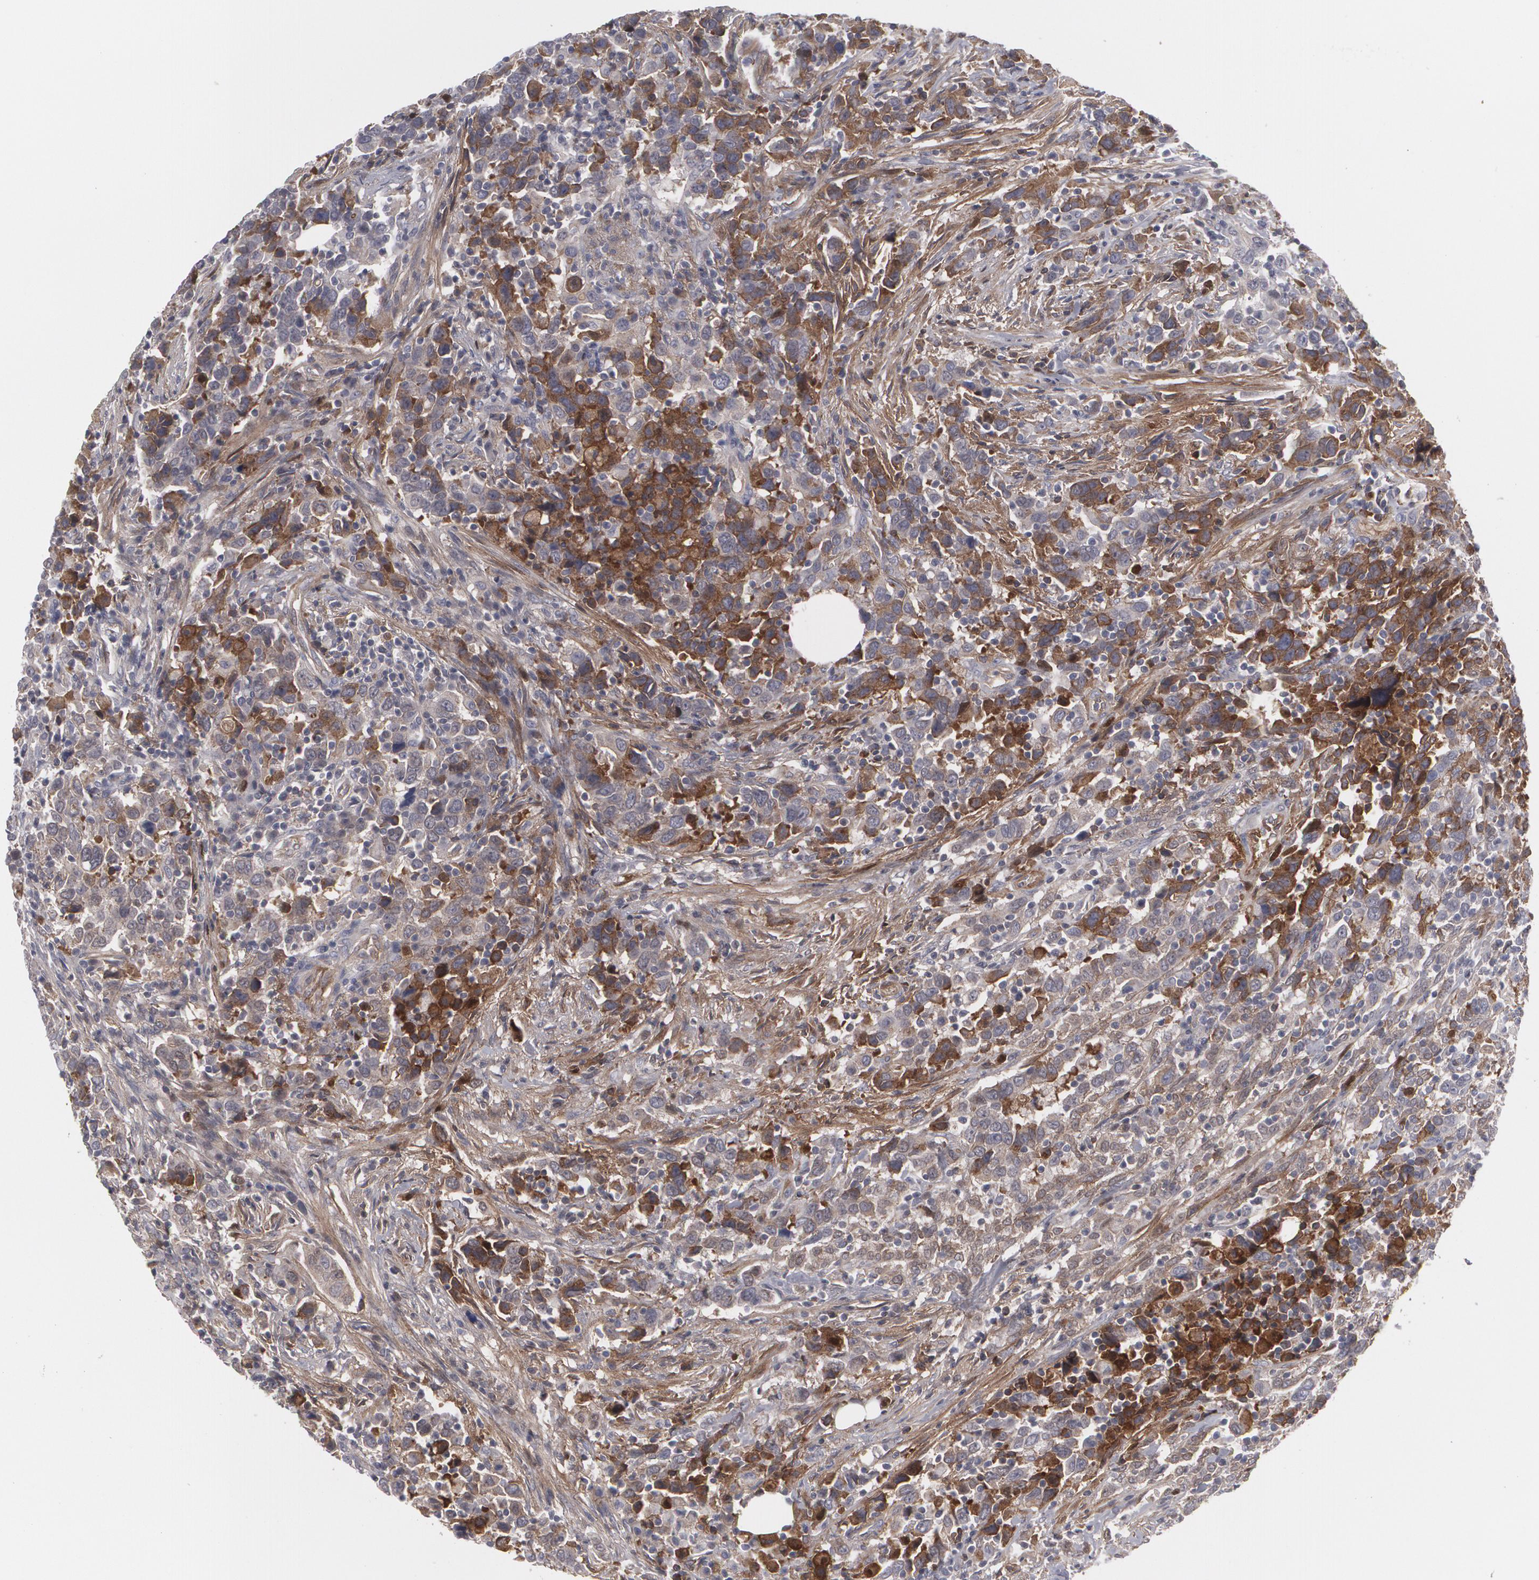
{"staining": {"intensity": "moderate", "quantity": "<25%", "location": "cytoplasmic/membranous"}, "tissue": "urothelial cancer", "cell_type": "Tumor cells", "image_type": "cancer", "snomed": [{"axis": "morphology", "description": "Urothelial carcinoma, High grade"}, {"axis": "topography", "description": "Urinary bladder"}], "caption": "Protein expression analysis of urothelial carcinoma (high-grade) shows moderate cytoplasmic/membranous positivity in about <25% of tumor cells. (Stains: DAB (3,3'-diaminobenzidine) in brown, nuclei in blue, Microscopy: brightfield microscopy at high magnification).", "gene": "LRG1", "patient": {"sex": "male", "age": 61}}